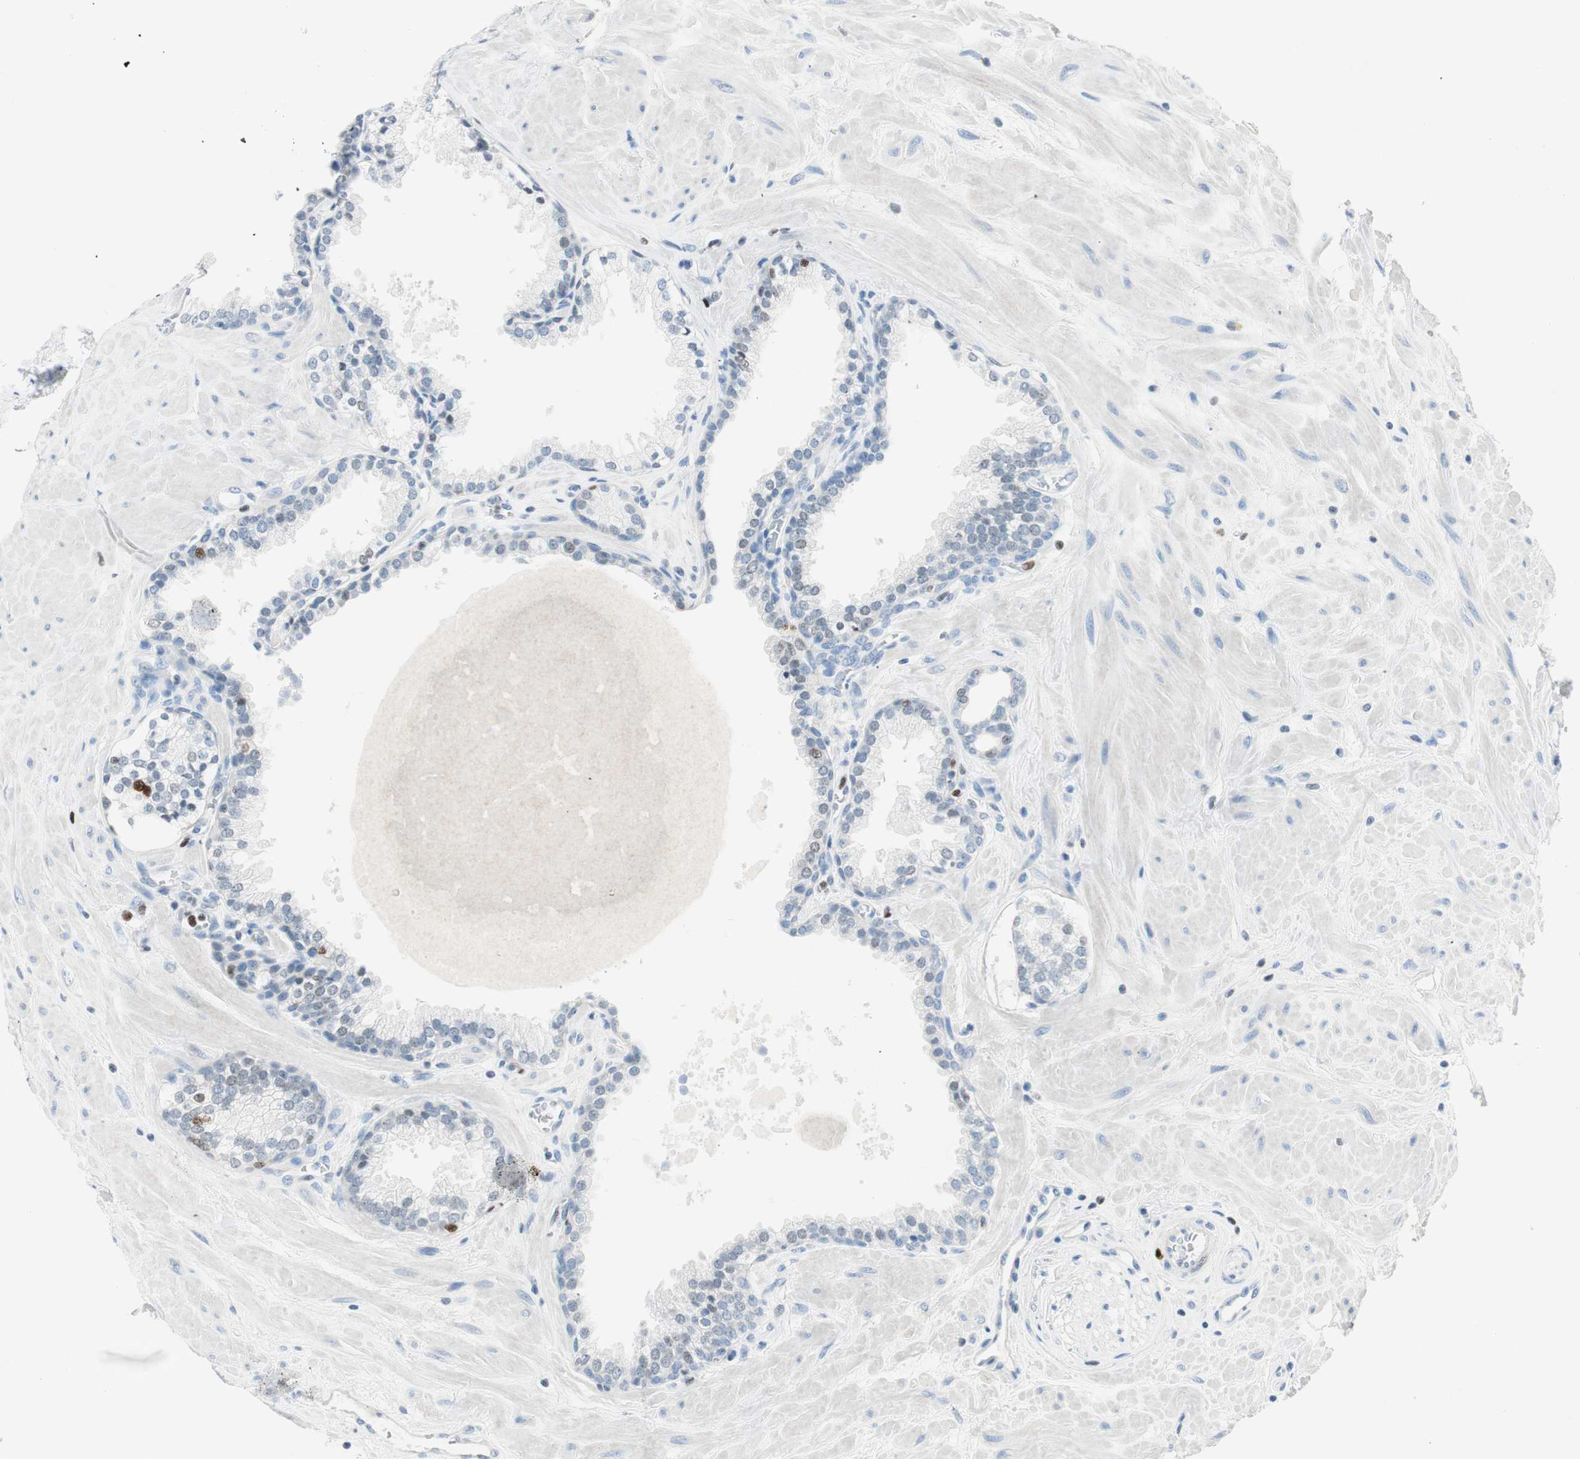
{"staining": {"intensity": "weak", "quantity": "<25%", "location": "nuclear"}, "tissue": "prostate", "cell_type": "Glandular cells", "image_type": "normal", "snomed": [{"axis": "morphology", "description": "Normal tissue, NOS"}, {"axis": "topography", "description": "Prostate"}], "caption": "The photomicrograph exhibits no staining of glandular cells in normal prostate. (DAB immunohistochemistry (IHC) visualized using brightfield microscopy, high magnification).", "gene": "EZH2", "patient": {"sex": "male", "age": 51}}